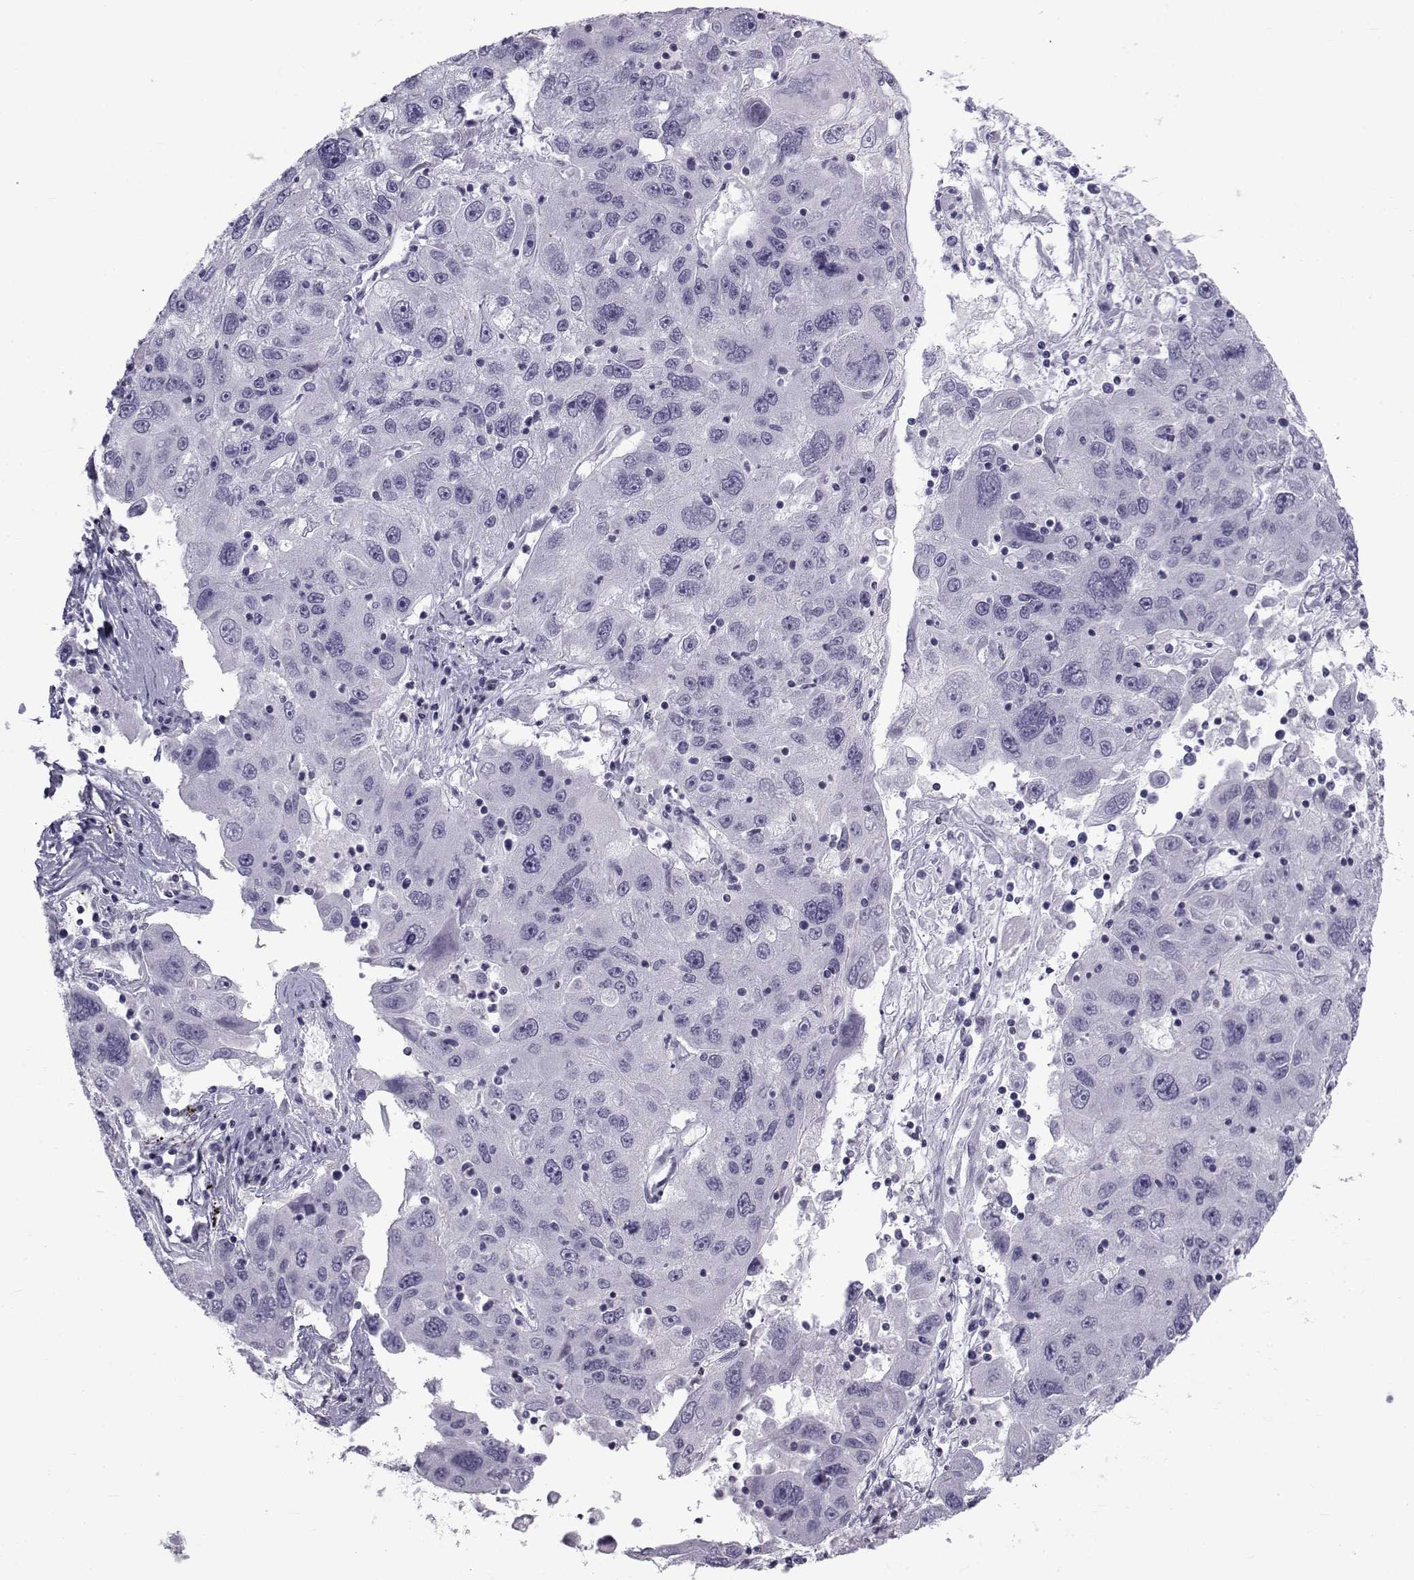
{"staining": {"intensity": "negative", "quantity": "none", "location": "none"}, "tissue": "stomach cancer", "cell_type": "Tumor cells", "image_type": "cancer", "snomed": [{"axis": "morphology", "description": "Adenocarcinoma, NOS"}, {"axis": "topography", "description": "Stomach"}], "caption": "The immunohistochemistry (IHC) micrograph has no significant positivity in tumor cells of stomach cancer tissue. Brightfield microscopy of IHC stained with DAB (3,3'-diaminobenzidine) (brown) and hematoxylin (blue), captured at high magnification.", "gene": "SPANXD", "patient": {"sex": "male", "age": 56}}